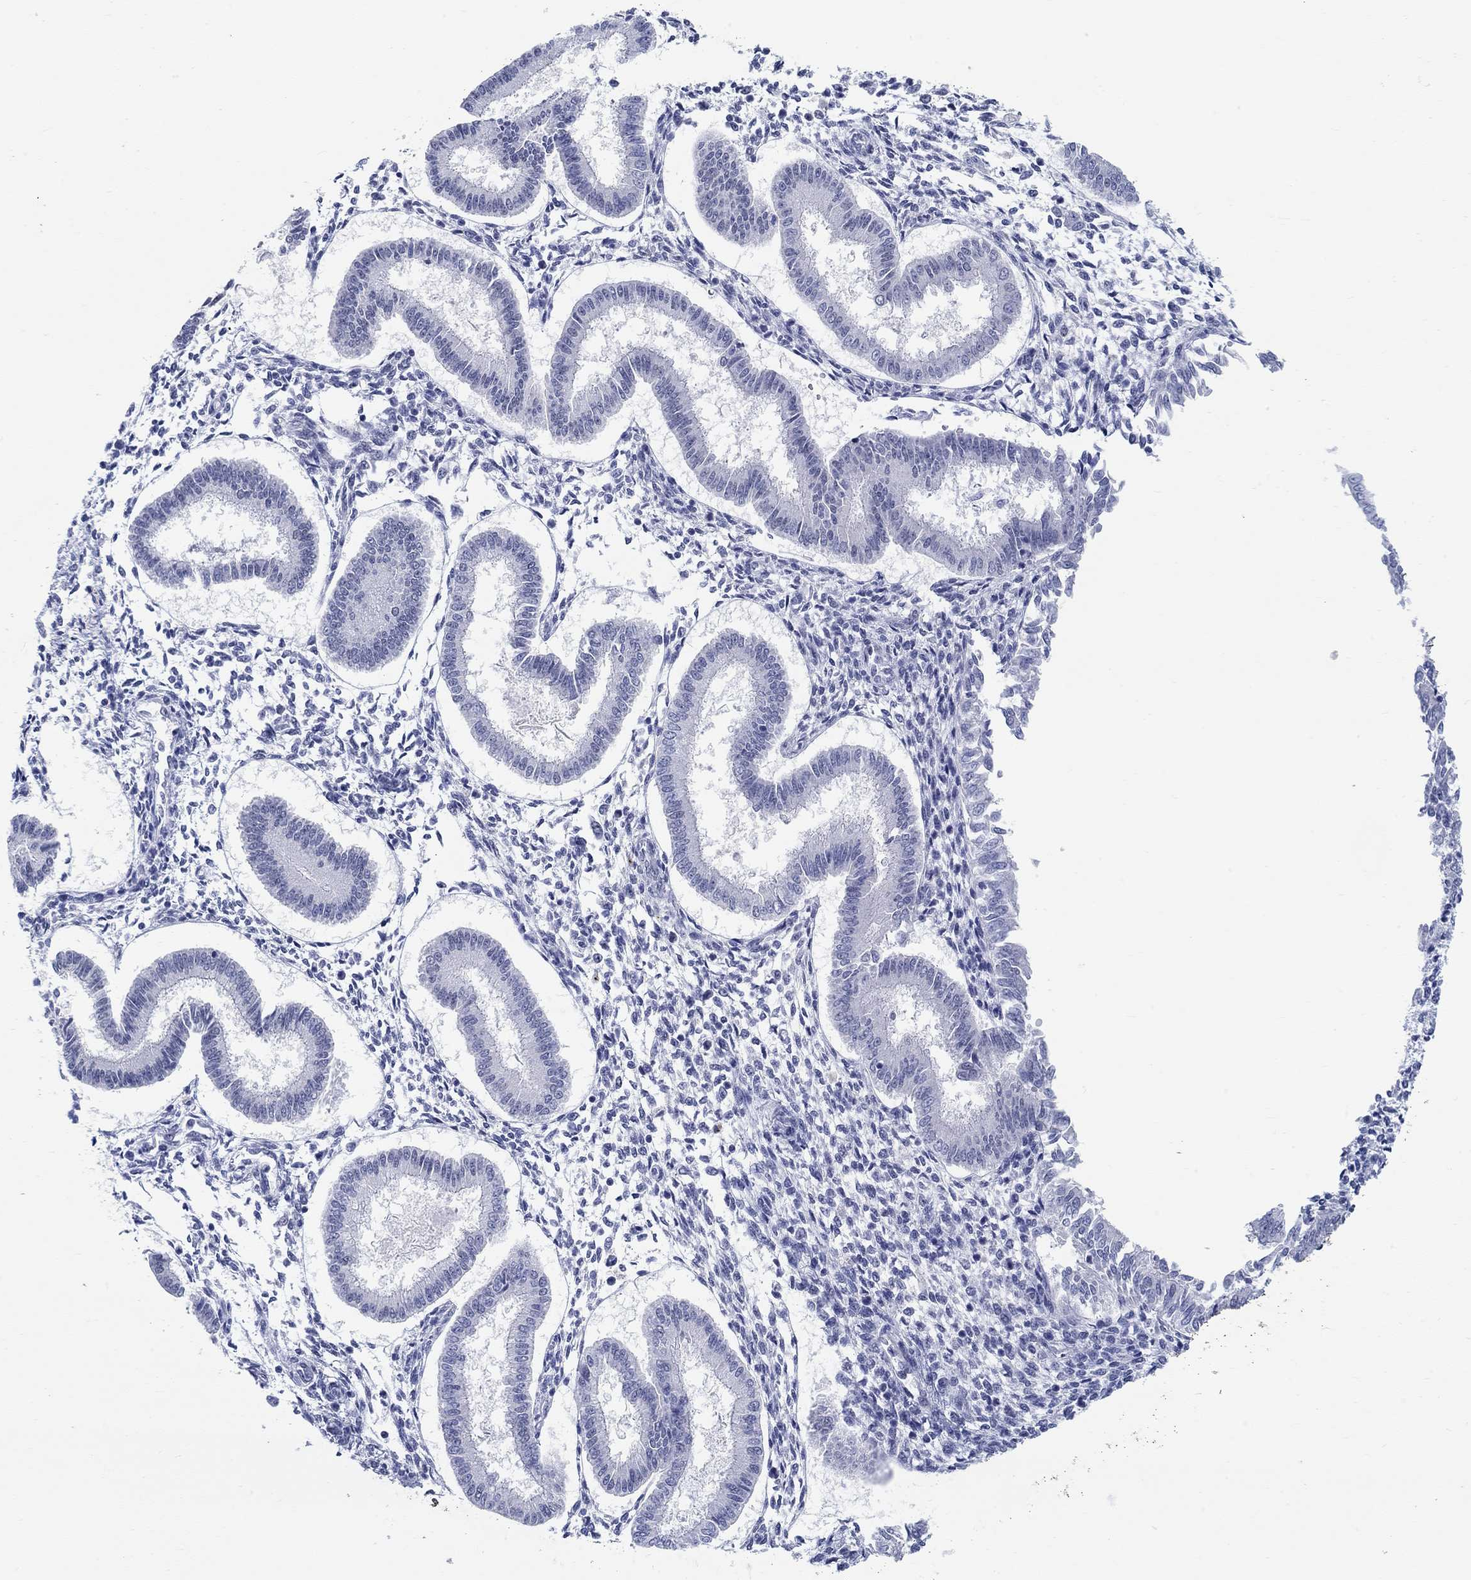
{"staining": {"intensity": "negative", "quantity": "none", "location": "none"}, "tissue": "endometrium", "cell_type": "Cells in endometrial stroma", "image_type": "normal", "snomed": [{"axis": "morphology", "description": "Normal tissue, NOS"}, {"axis": "topography", "description": "Endometrium"}], "caption": "This micrograph is of normal endometrium stained with IHC to label a protein in brown with the nuclei are counter-stained blue. There is no positivity in cells in endometrial stroma.", "gene": "ANKS1B", "patient": {"sex": "female", "age": 43}}